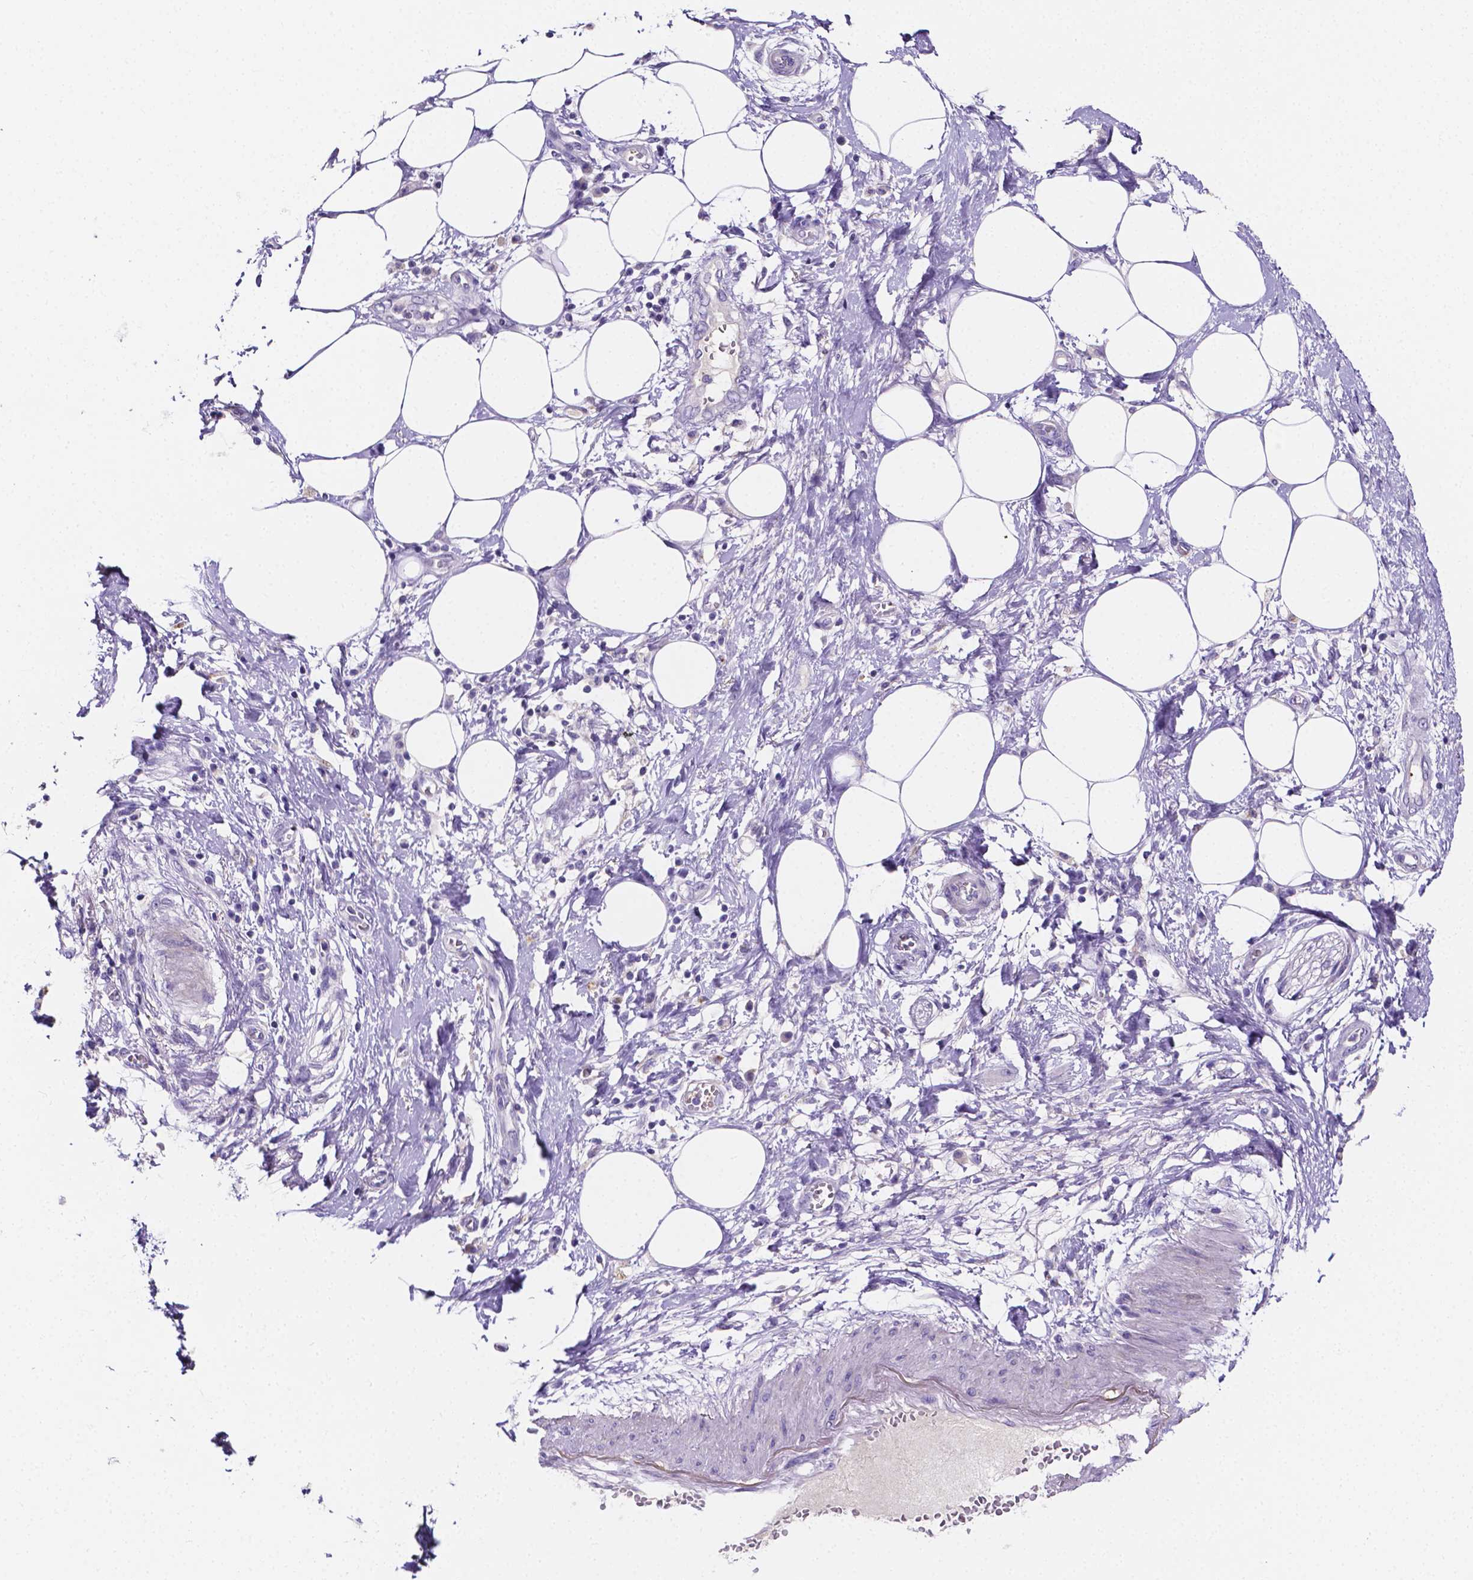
{"staining": {"intensity": "negative", "quantity": "none", "location": "none"}, "tissue": "pancreatic cancer", "cell_type": "Tumor cells", "image_type": "cancer", "snomed": [{"axis": "morphology", "description": "Adenocarcinoma, NOS"}, {"axis": "topography", "description": "Pancreas"}], "caption": "Immunohistochemistry (IHC) histopathology image of neoplastic tissue: adenocarcinoma (pancreatic) stained with DAB (3,3'-diaminobenzidine) displays no significant protein positivity in tumor cells.", "gene": "NRGN", "patient": {"sex": "female", "age": 72}}